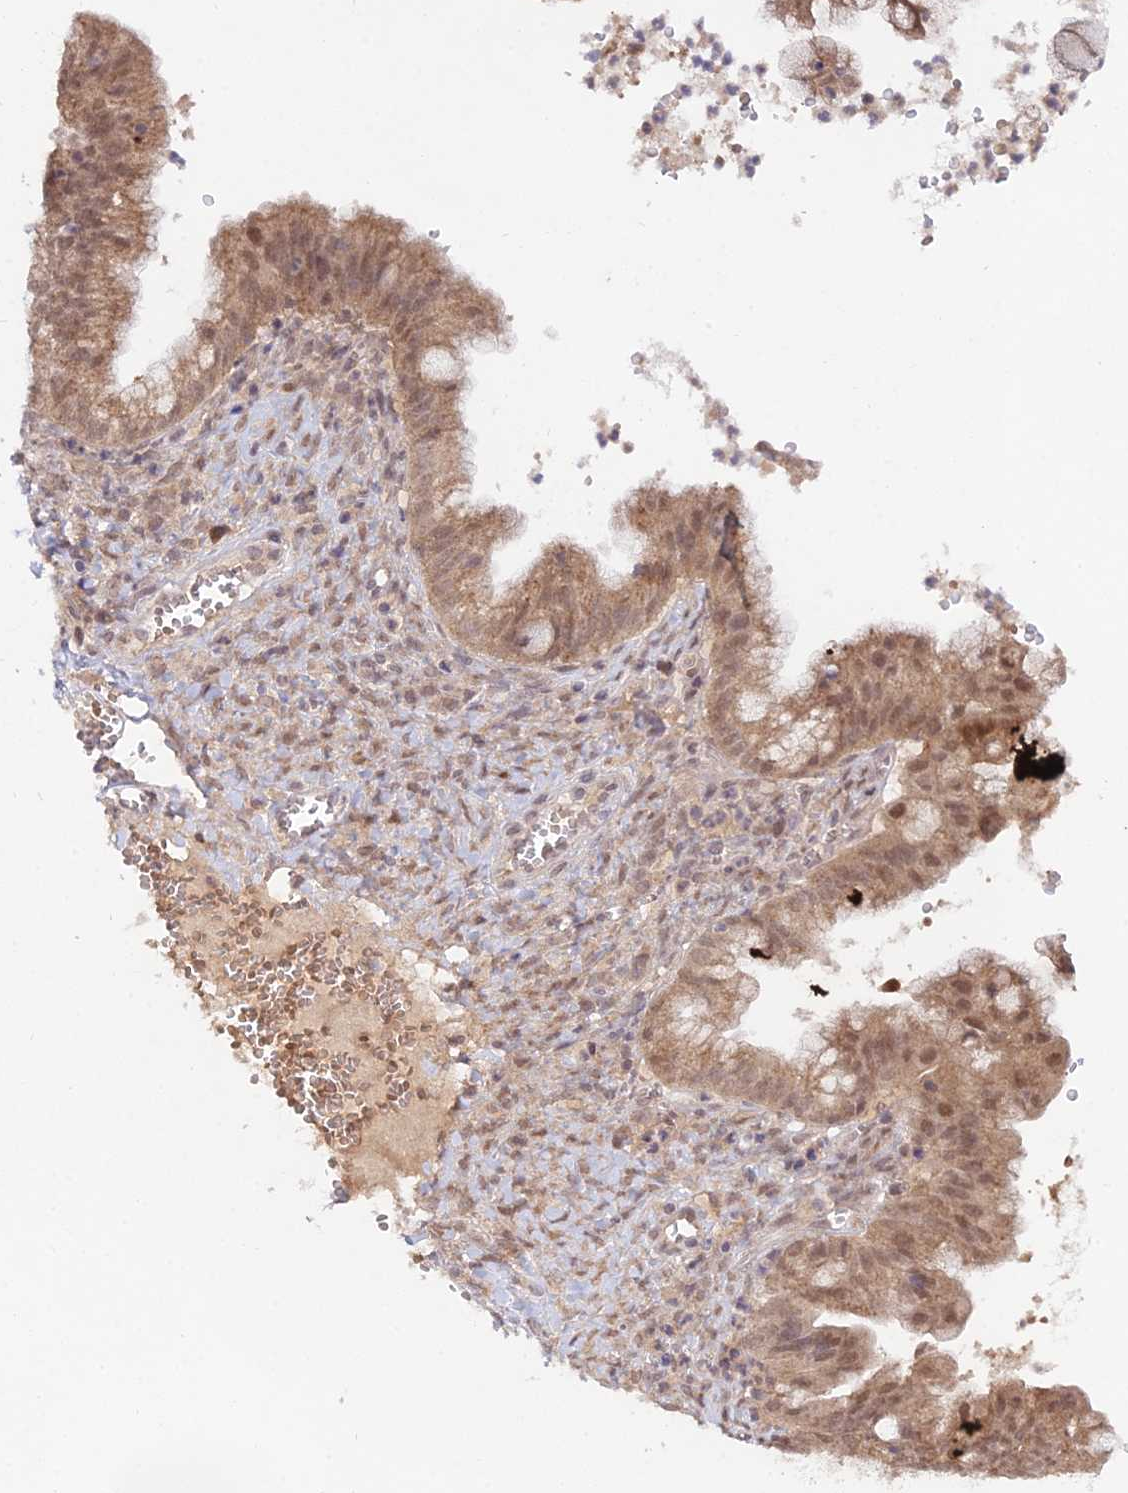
{"staining": {"intensity": "moderate", "quantity": ">75%", "location": "cytoplasmic/membranous,nuclear"}, "tissue": "ovarian cancer", "cell_type": "Tumor cells", "image_type": "cancer", "snomed": [{"axis": "morphology", "description": "Cystadenocarcinoma, mucinous, NOS"}, {"axis": "topography", "description": "Ovary"}], "caption": "Brown immunohistochemical staining in human mucinous cystadenocarcinoma (ovarian) exhibits moderate cytoplasmic/membranous and nuclear expression in approximately >75% of tumor cells. (DAB IHC, brown staining for protein, blue staining for nuclei).", "gene": "WDR43", "patient": {"sex": "female", "age": 70}}